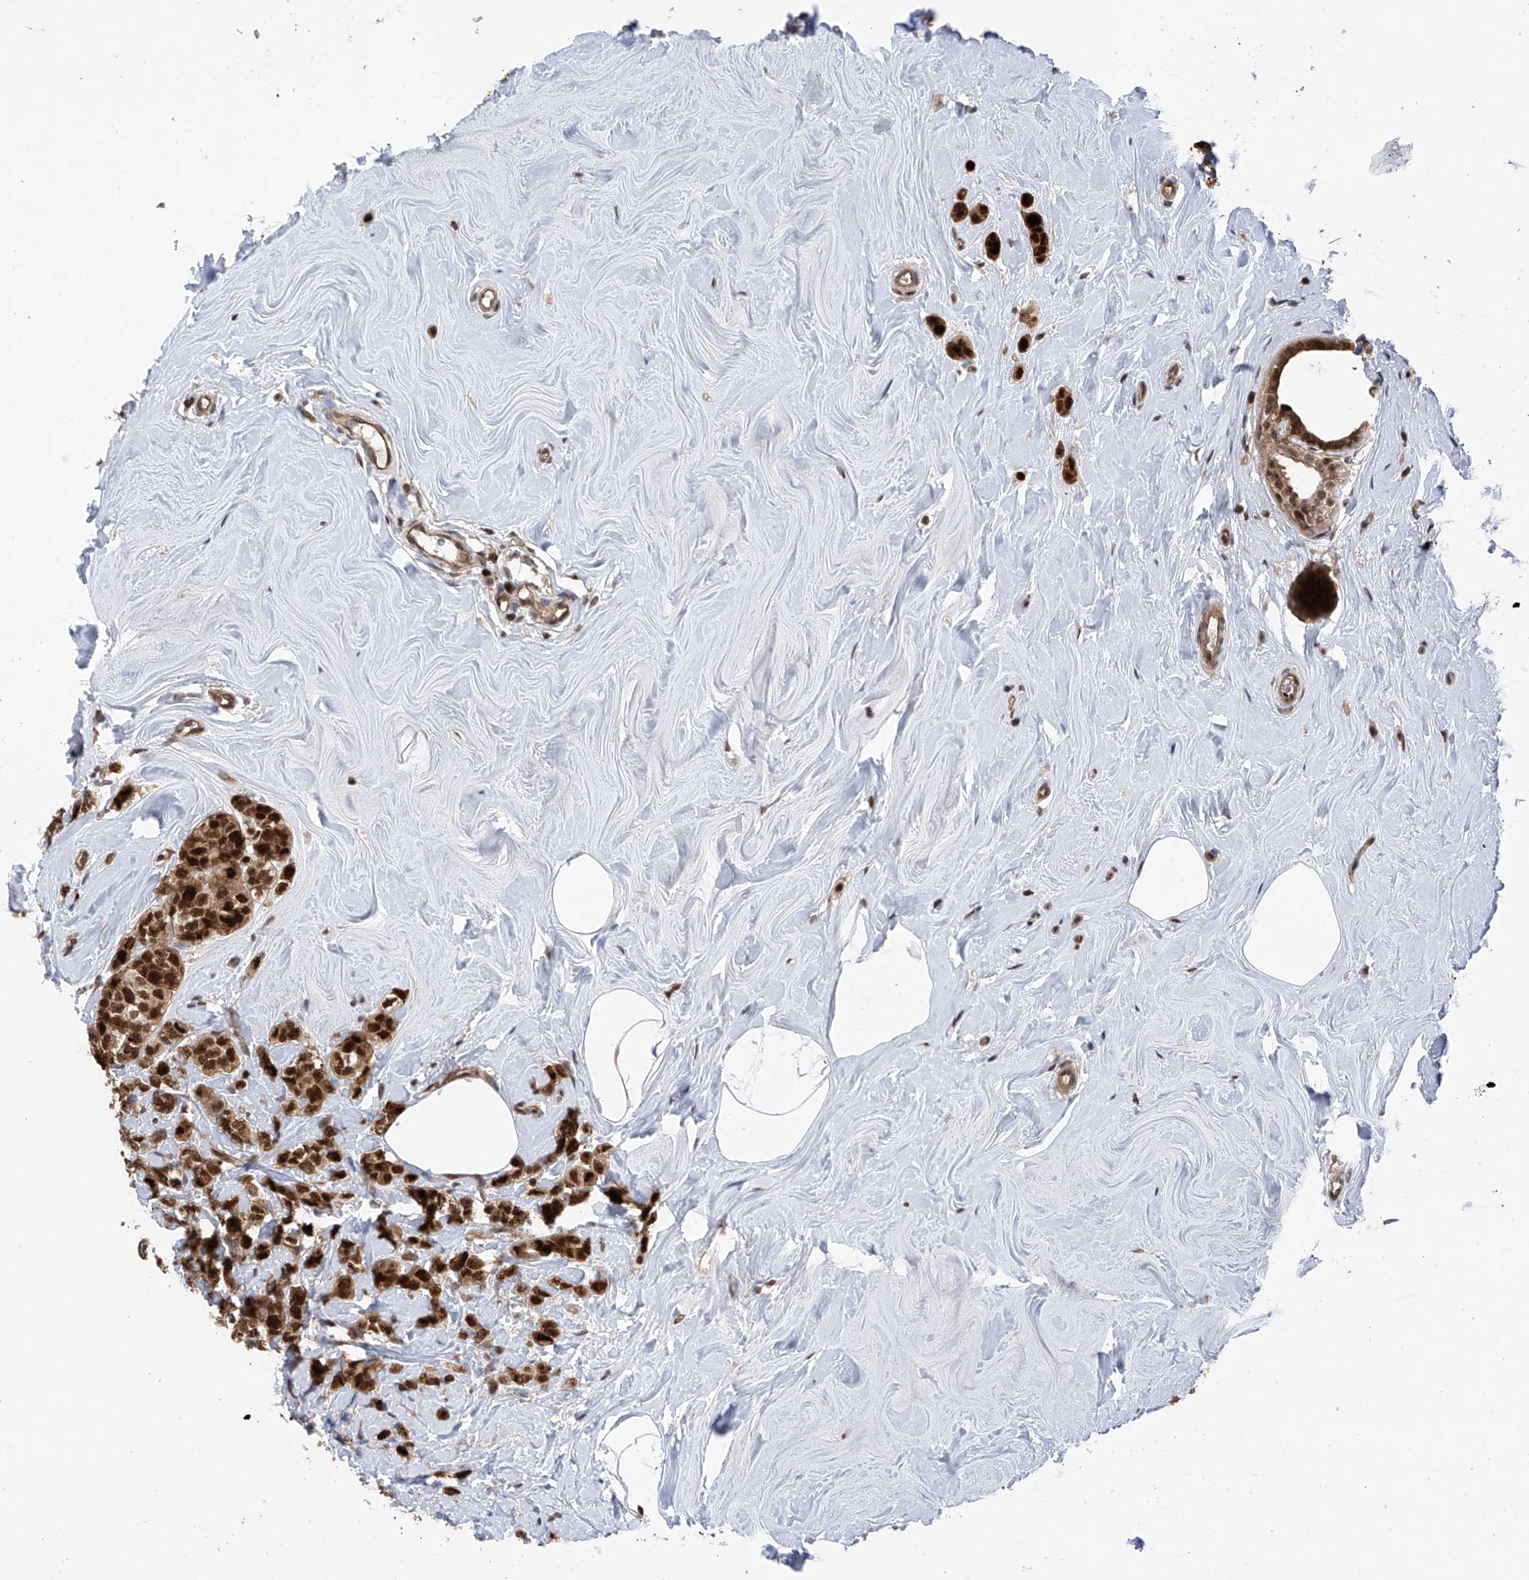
{"staining": {"intensity": "strong", "quantity": ">75%", "location": "cytoplasmic/membranous,nuclear"}, "tissue": "breast cancer", "cell_type": "Tumor cells", "image_type": "cancer", "snomed": [{"axis": "morphology", "description": "Lobular carcinoma"}, {"axis": "topography", "description": "Breast"}], "caption": "Protein expression analysis of human lobular carcinoma (breast) reveals strong cytoplasmic/membranous and nuclear positivity in approximately >75% of tumor cells.", "gene": "DNAJC9", "patient": {"sex": "female", "age": 47}}